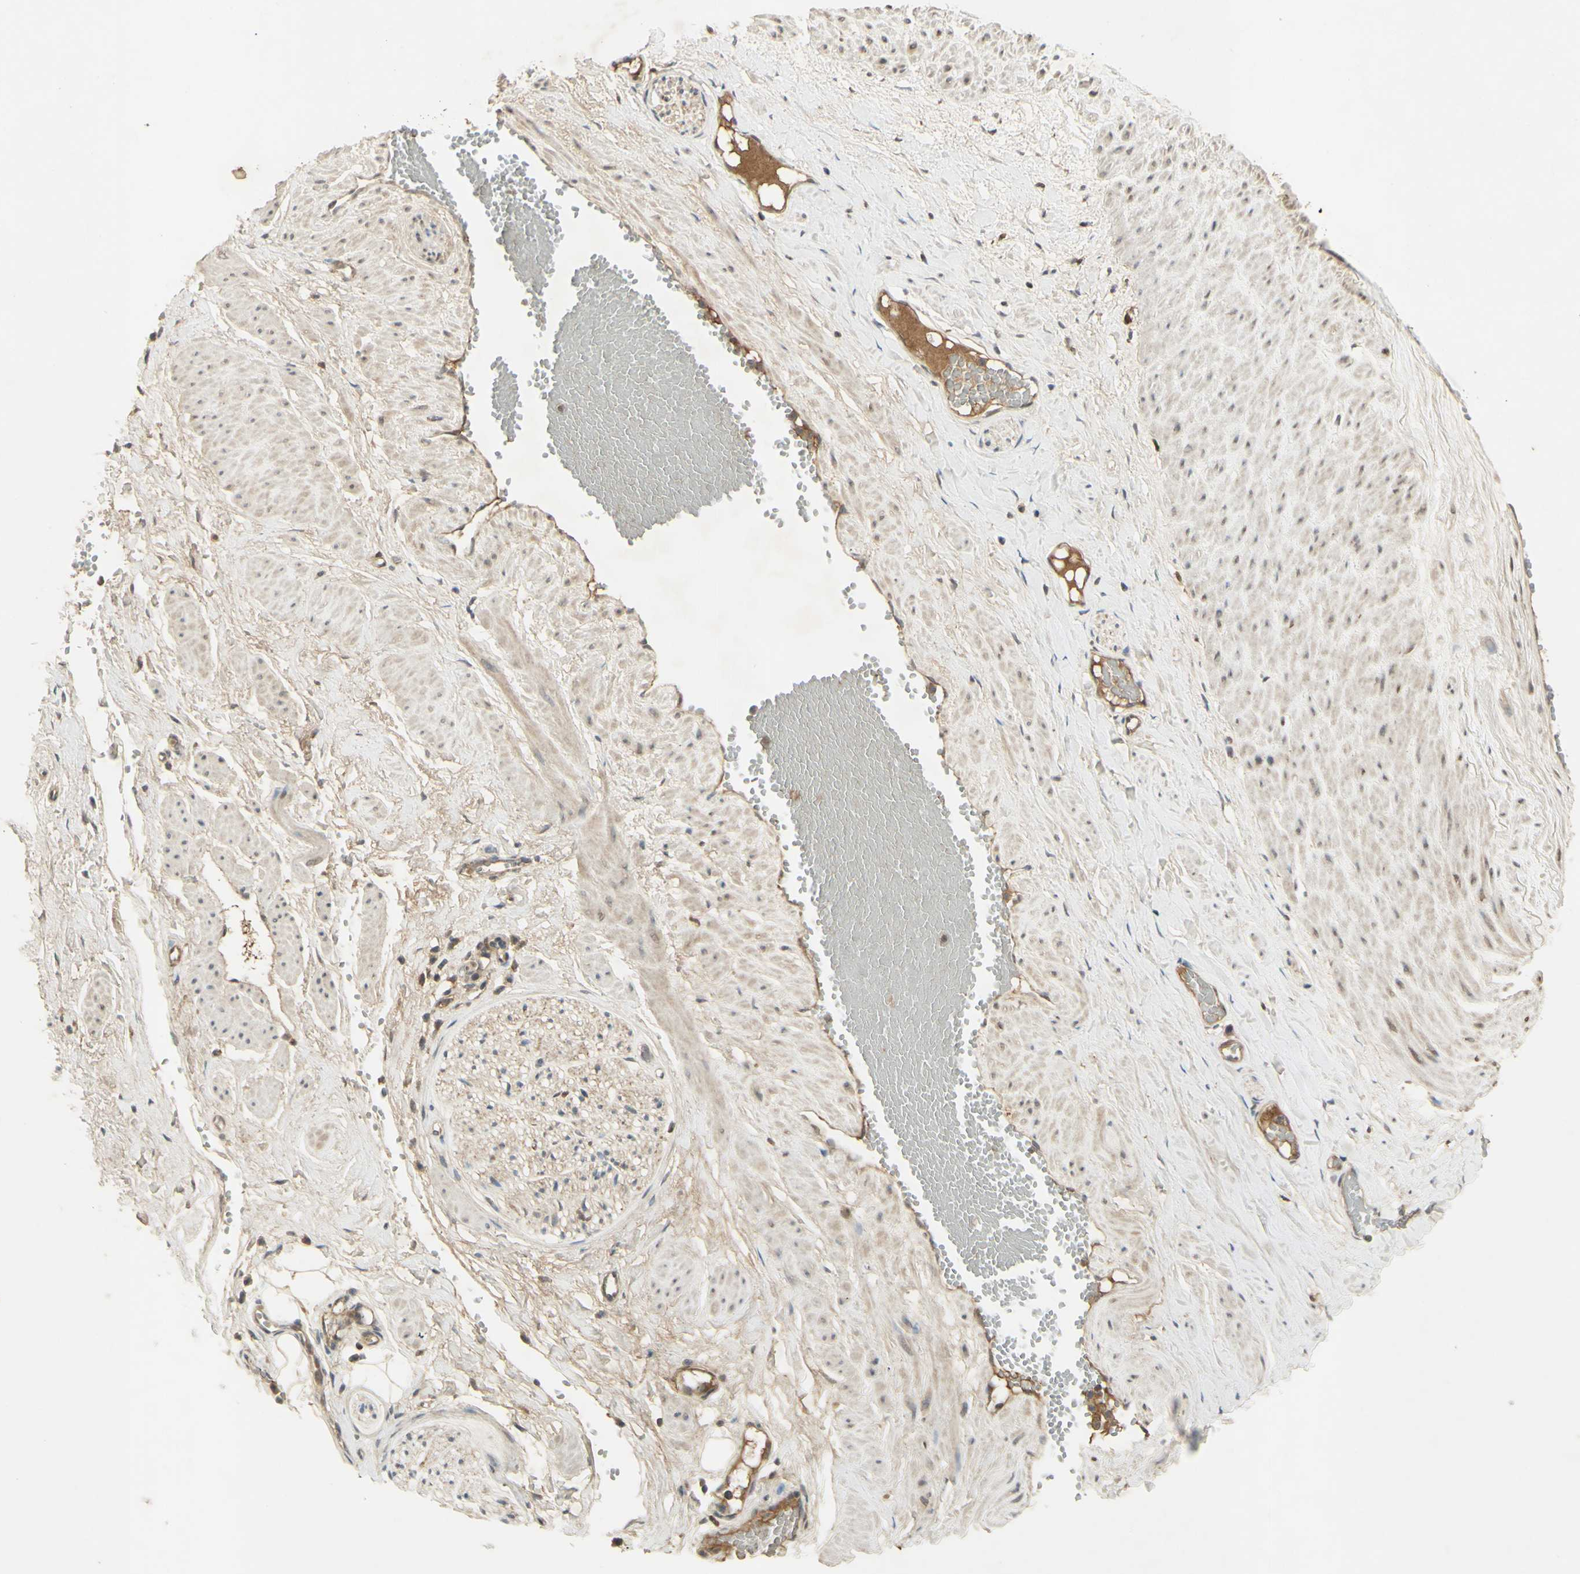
{"staining": {"intensity": "weak", "quantity": "<25%", "location": "cytoplasmic/membranous"}, "tissue": "adipose tissue", "cell_type": "Adipocytes", "image_type": "normal", "snomed": [{"axis": "morphology", "description": "Normal tissue, NOS"}, {"axis": "topography", "description": "Soft tissue"}, {"axis": "topography", "description": "Vascular tissue"}], "caption": "Adipocytes show no significant protein staining in benign adipose tissue. (DAB (3,3'-diaminobenzidine) immunohistochemistry, high magnification).", "gene": "RAD18", "patient": {"sex": "female", "age": 35}}